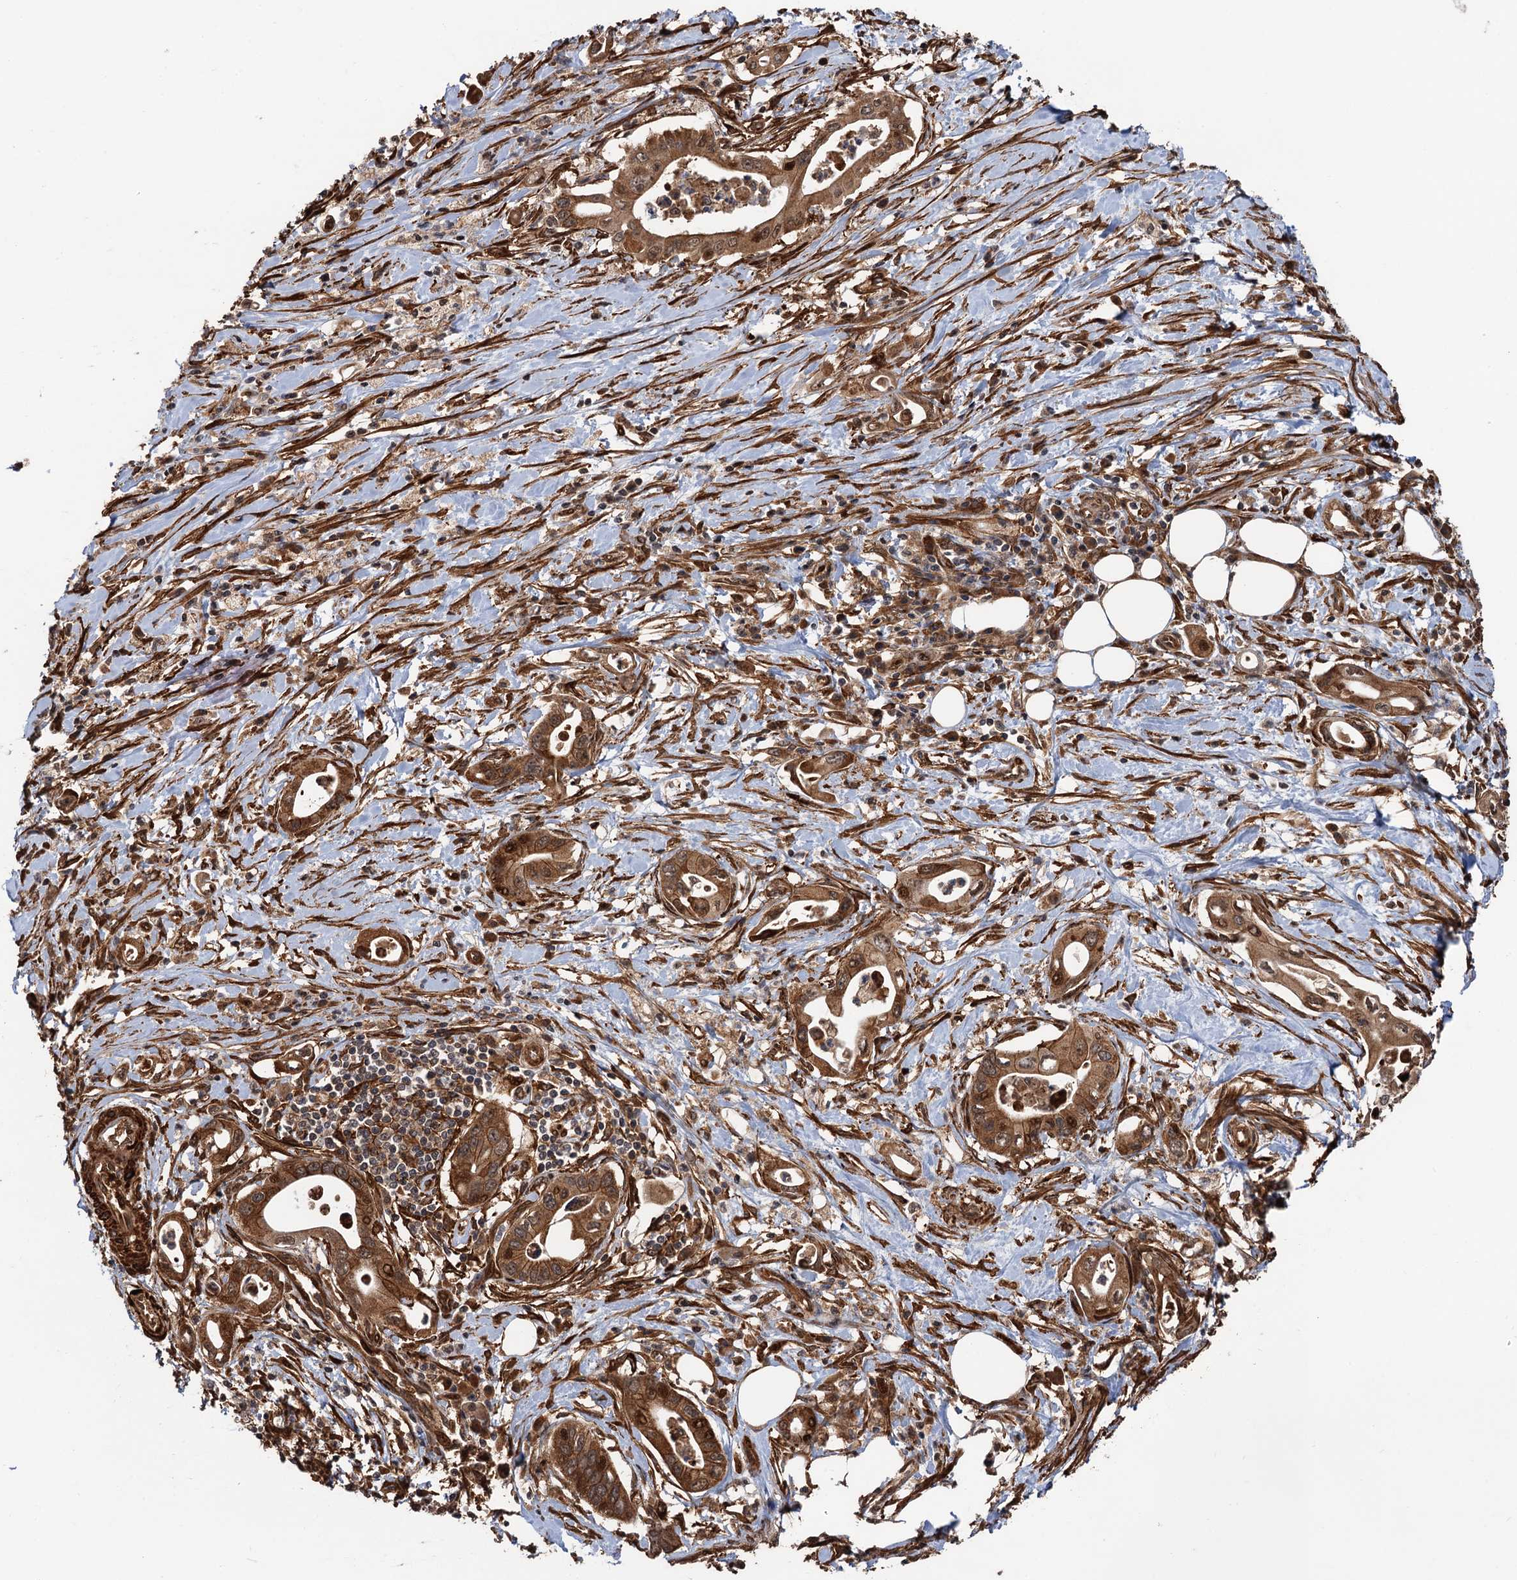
{"staining": {"intensity": "moderate", "quantity": ">75%", "location": "cytoplasmic/membranous,nuclear"}, "tissue": "pancreatic cancer", "cell_type": "Tumor cells", "image_type": "cancer", "snomed": [{"axis": "morphology", "description": "Adenocarcinoma, NOS"}, {"axis": "topography", "description": "Pancreas"}], "caption": "Pancreatic adenocarcinoma stained with a brown dye demonstrates moderate cytoplasmic/membranous and nuclear positive staining in approximately >75% of tumor cells.", "gene": "SNRNP25", "patient": {"sex": "female", "age": 77}}